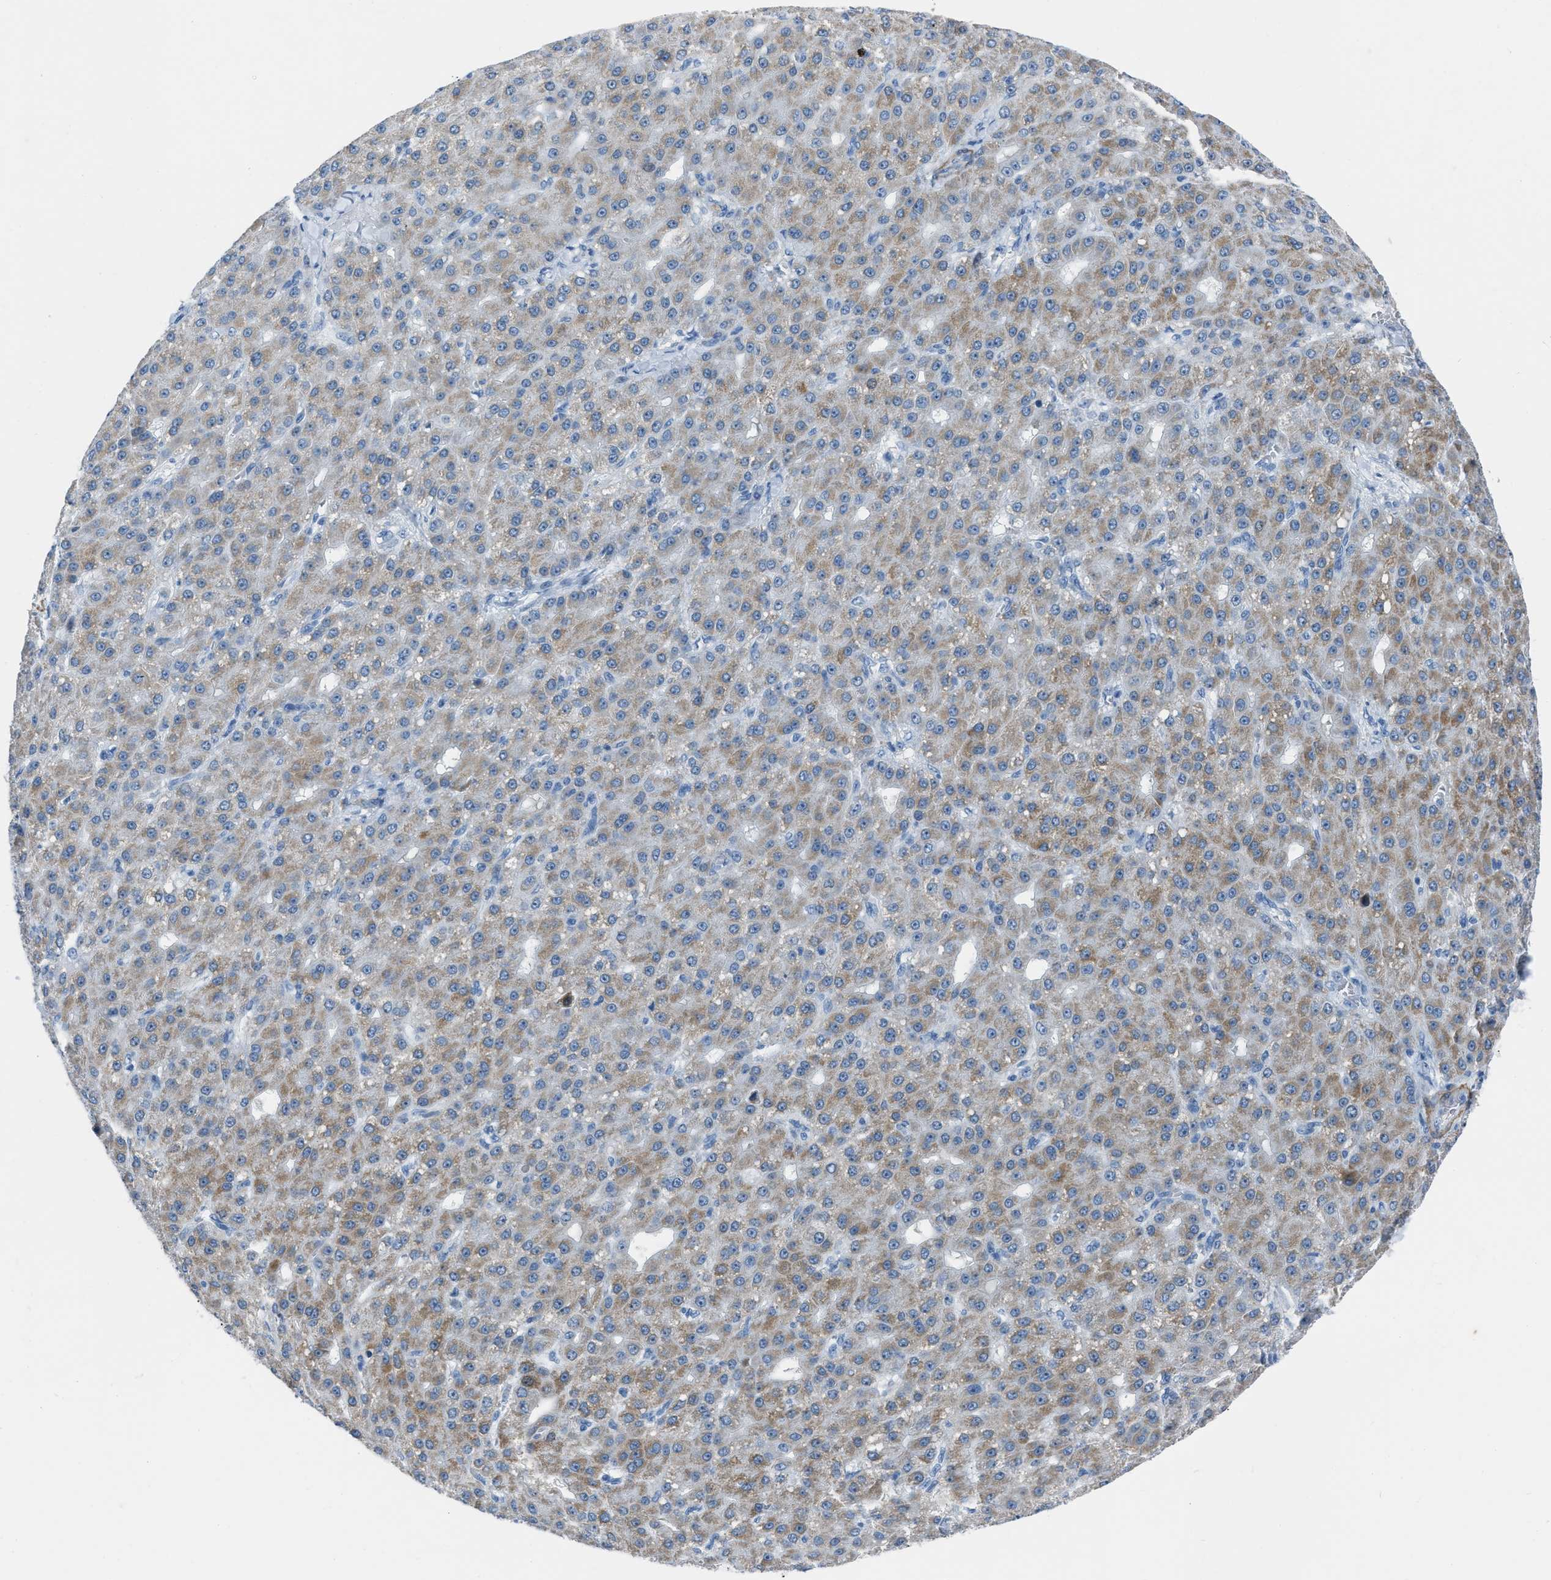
{"staining": {"intensity": "moderate", "quantity": "25%-75%", "location": "cytoplasmic/membranous"}, "tissue": "liver cancer", "cell_type": "Tumor cells", "image_type": "cancer", "snomed": [{"axis": "morphology", "description": "Carcinoma, Hepatocellular, NOS"}, {"axis": "topography", "description": "Liver"}], "caption": "Immunohistochemical staining of liver hepatocellular carcinoma shows medium levels of moderate cytoplasmic/membranous protein expression in approximately 25%-75% of tumor cells.", "gene": "SPATC1L", "patient": {"sex": "male", "age": 67}}